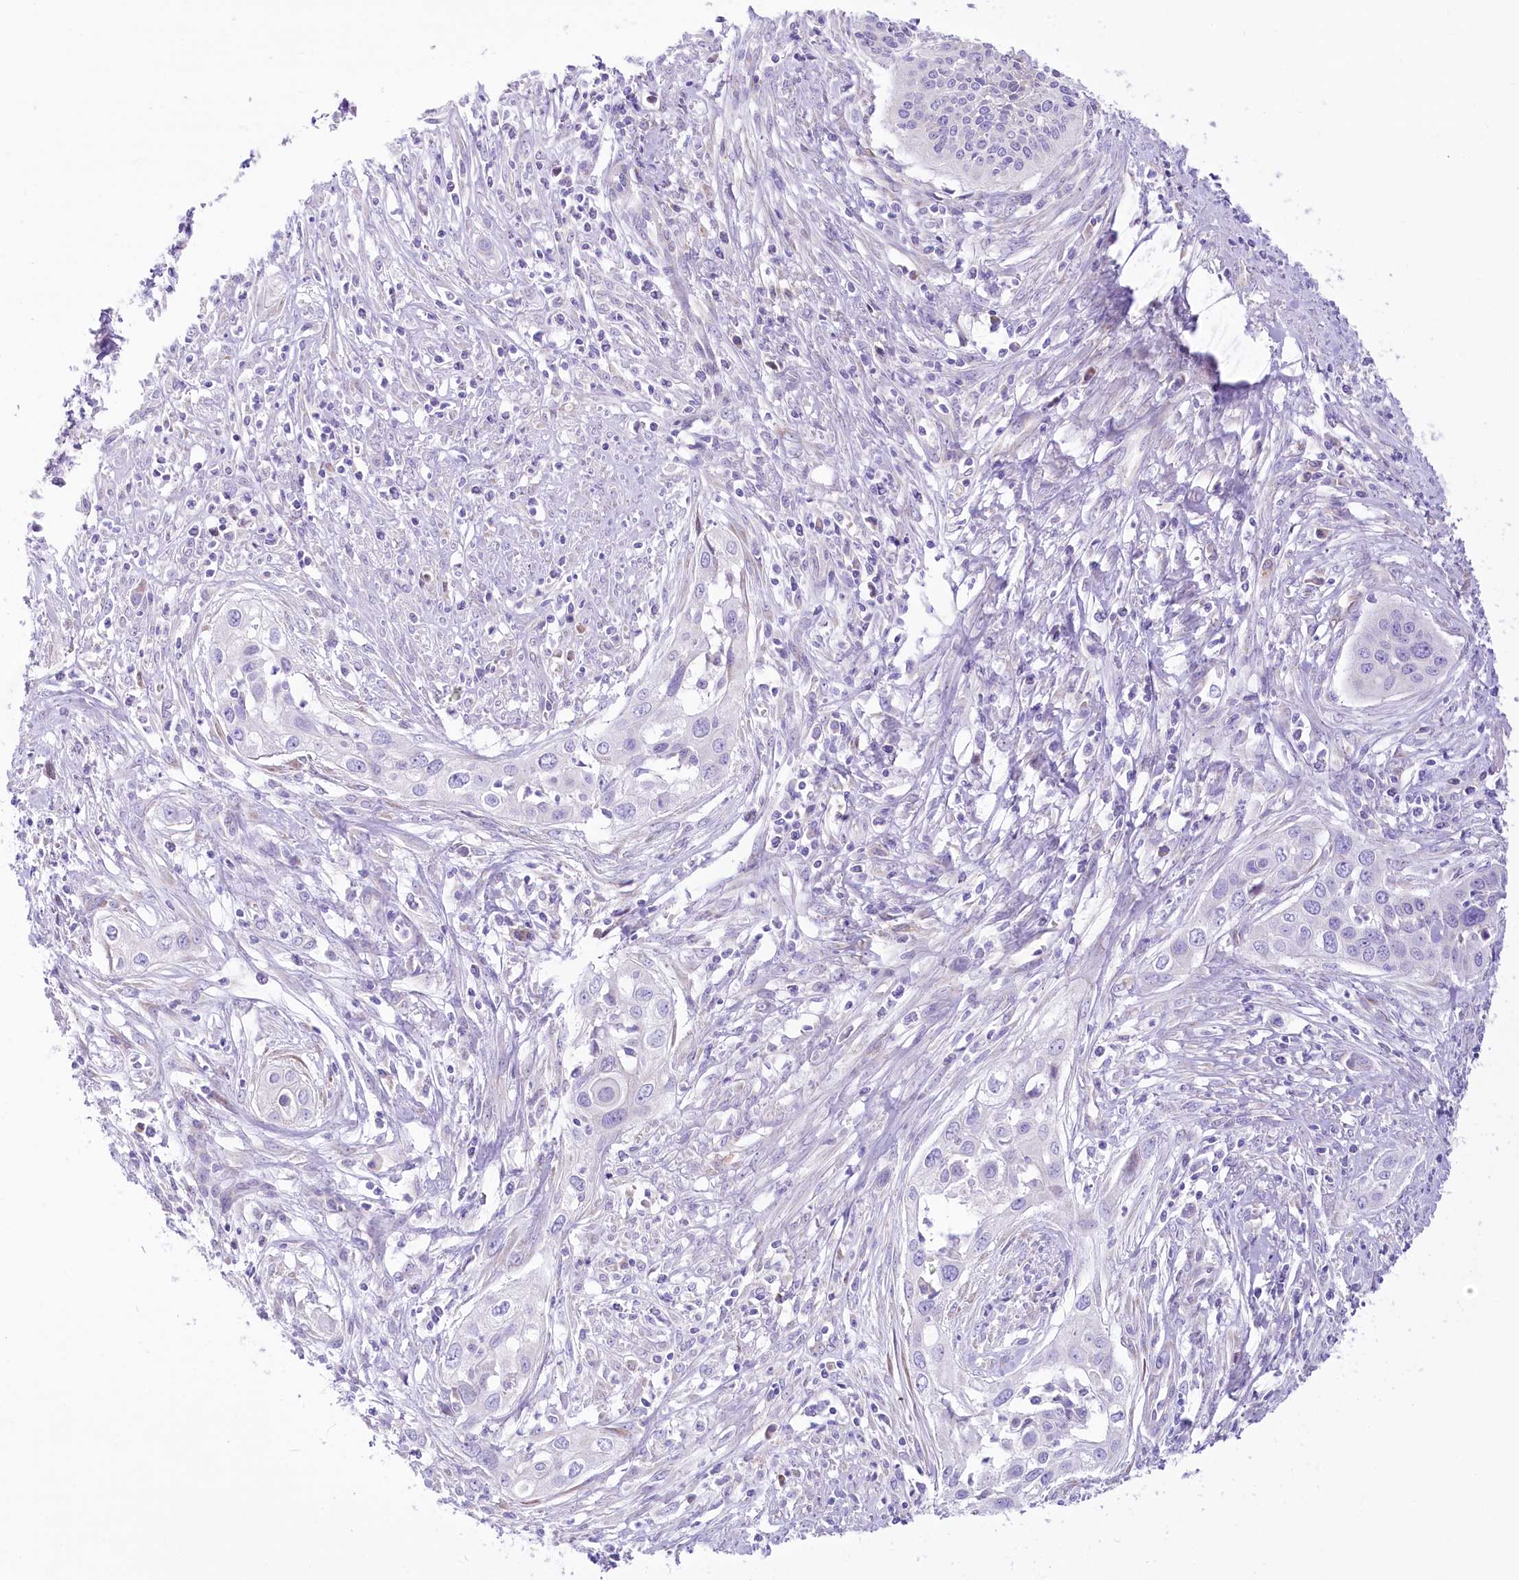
{"staining": {"intensity": "negative", "quantity": "none", "location": "none"}, "tissue": "cervical cancer", "cell_type": "Tumor cells", "image_type": "cancer", "snomed": [{"axis": "morphology", "description": "Squamous cell carcinoma, NOS"}, {"axis": "topography", "description": "Cervix"}], "caption": "The immunohistochemistry (IHC) image has no significant positivity in tumor cells of cervical cancer tissue.", "gene": "STT3B", "patient": {"sex": "female", "age": 34}}